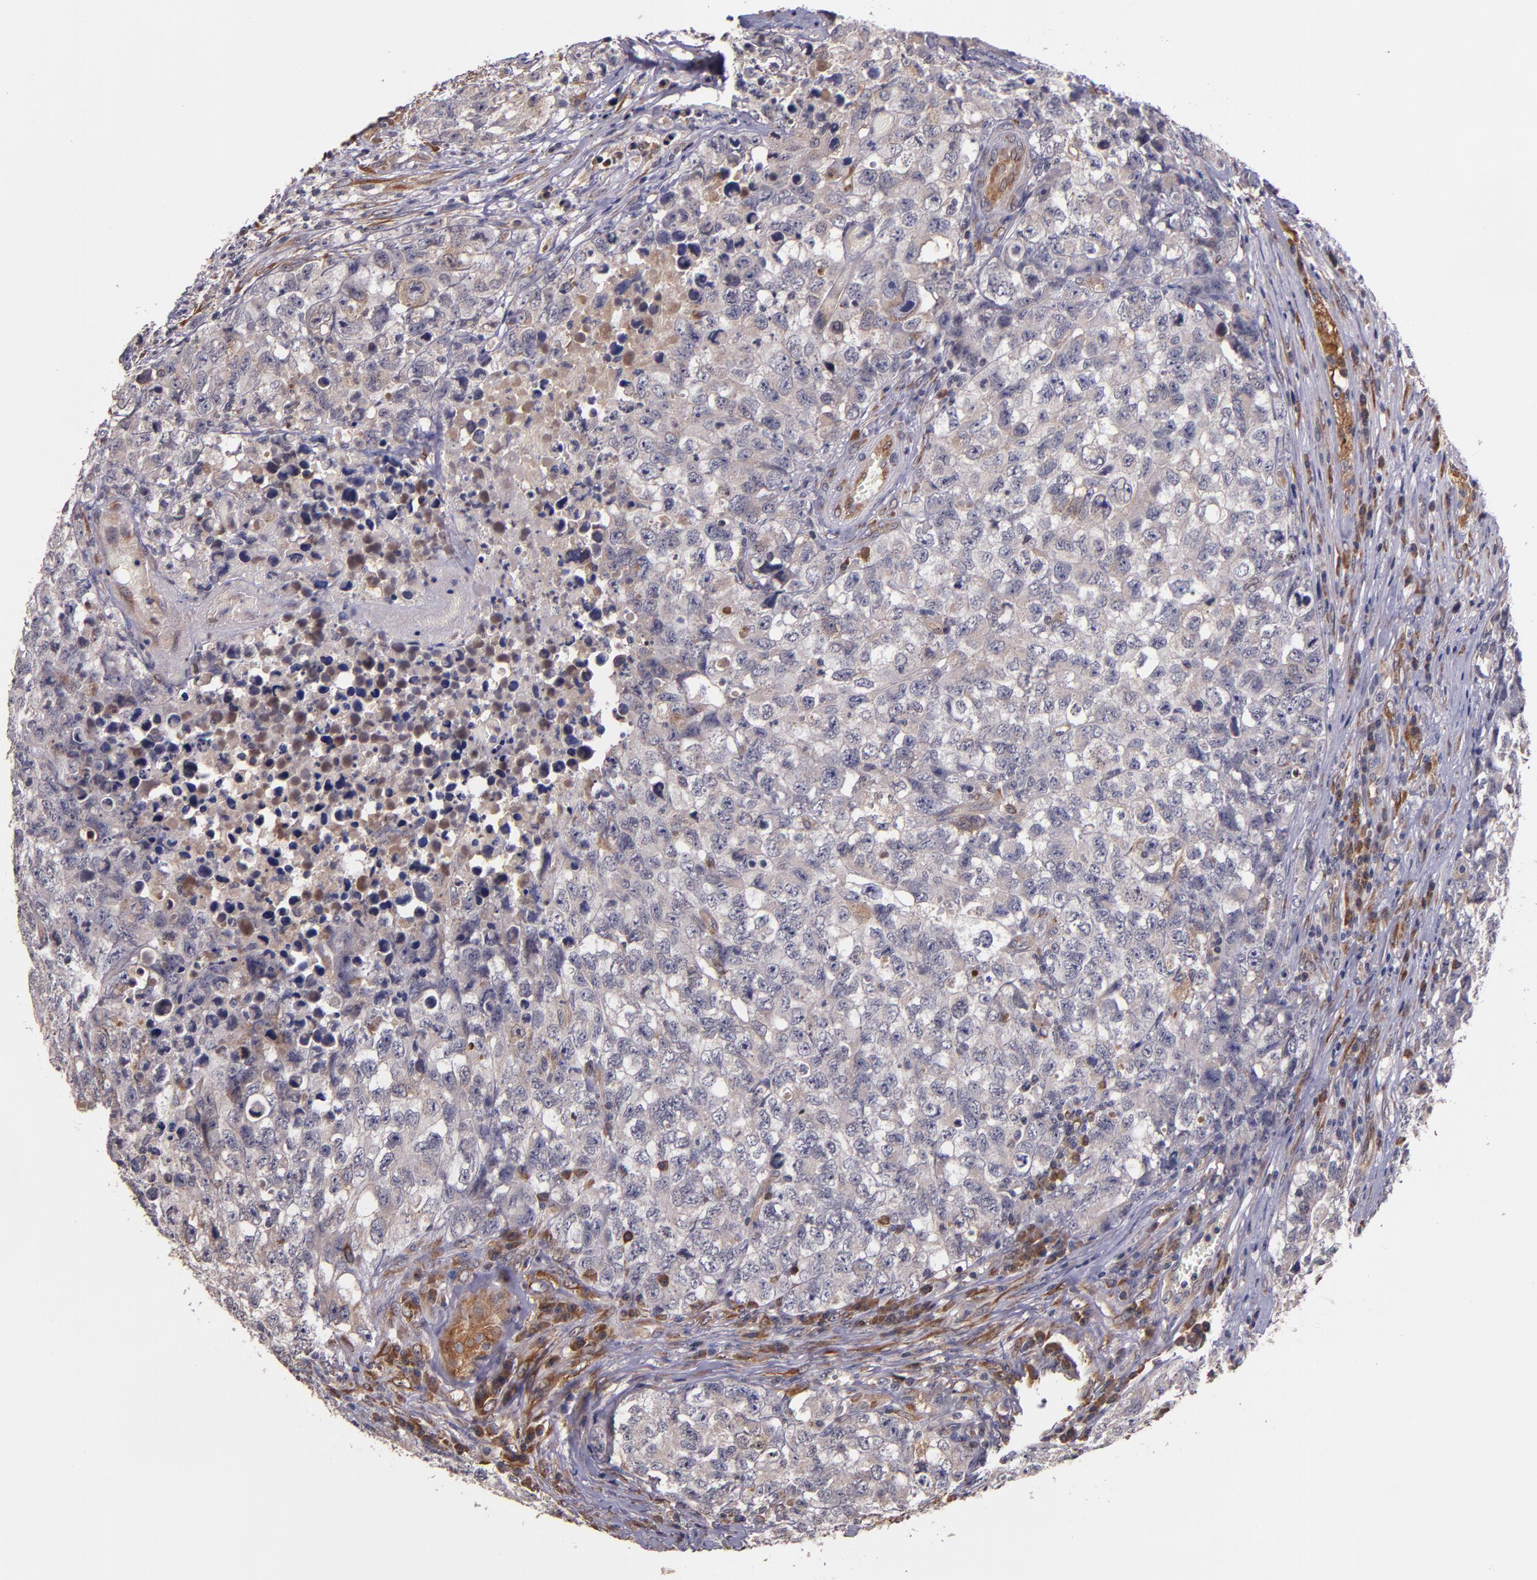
{"staining": {"intensity": "weak", "quantity": ">75%", "location": "cytoplasmic/membranous"}, "tissue": "testis cancer", "cell_type": "Tumor cells", "image_type": "cancer", "snomed": [{"axis": "morphology", "description": "Carcinoma, Embryonal, NOS"}, {"axis": "topography", "description": "Testis"}], "caption": "Weak cytoplasmic/membranous protein staining is present in approximately >75% of tumor cells in testis cancer. (Stains: DAB in brown, nuclei in blue, Microscopy: brightfield microscopy at high magnification).", "gene": "PRAF2", "patient": {"sex": "male", "age": 31}}